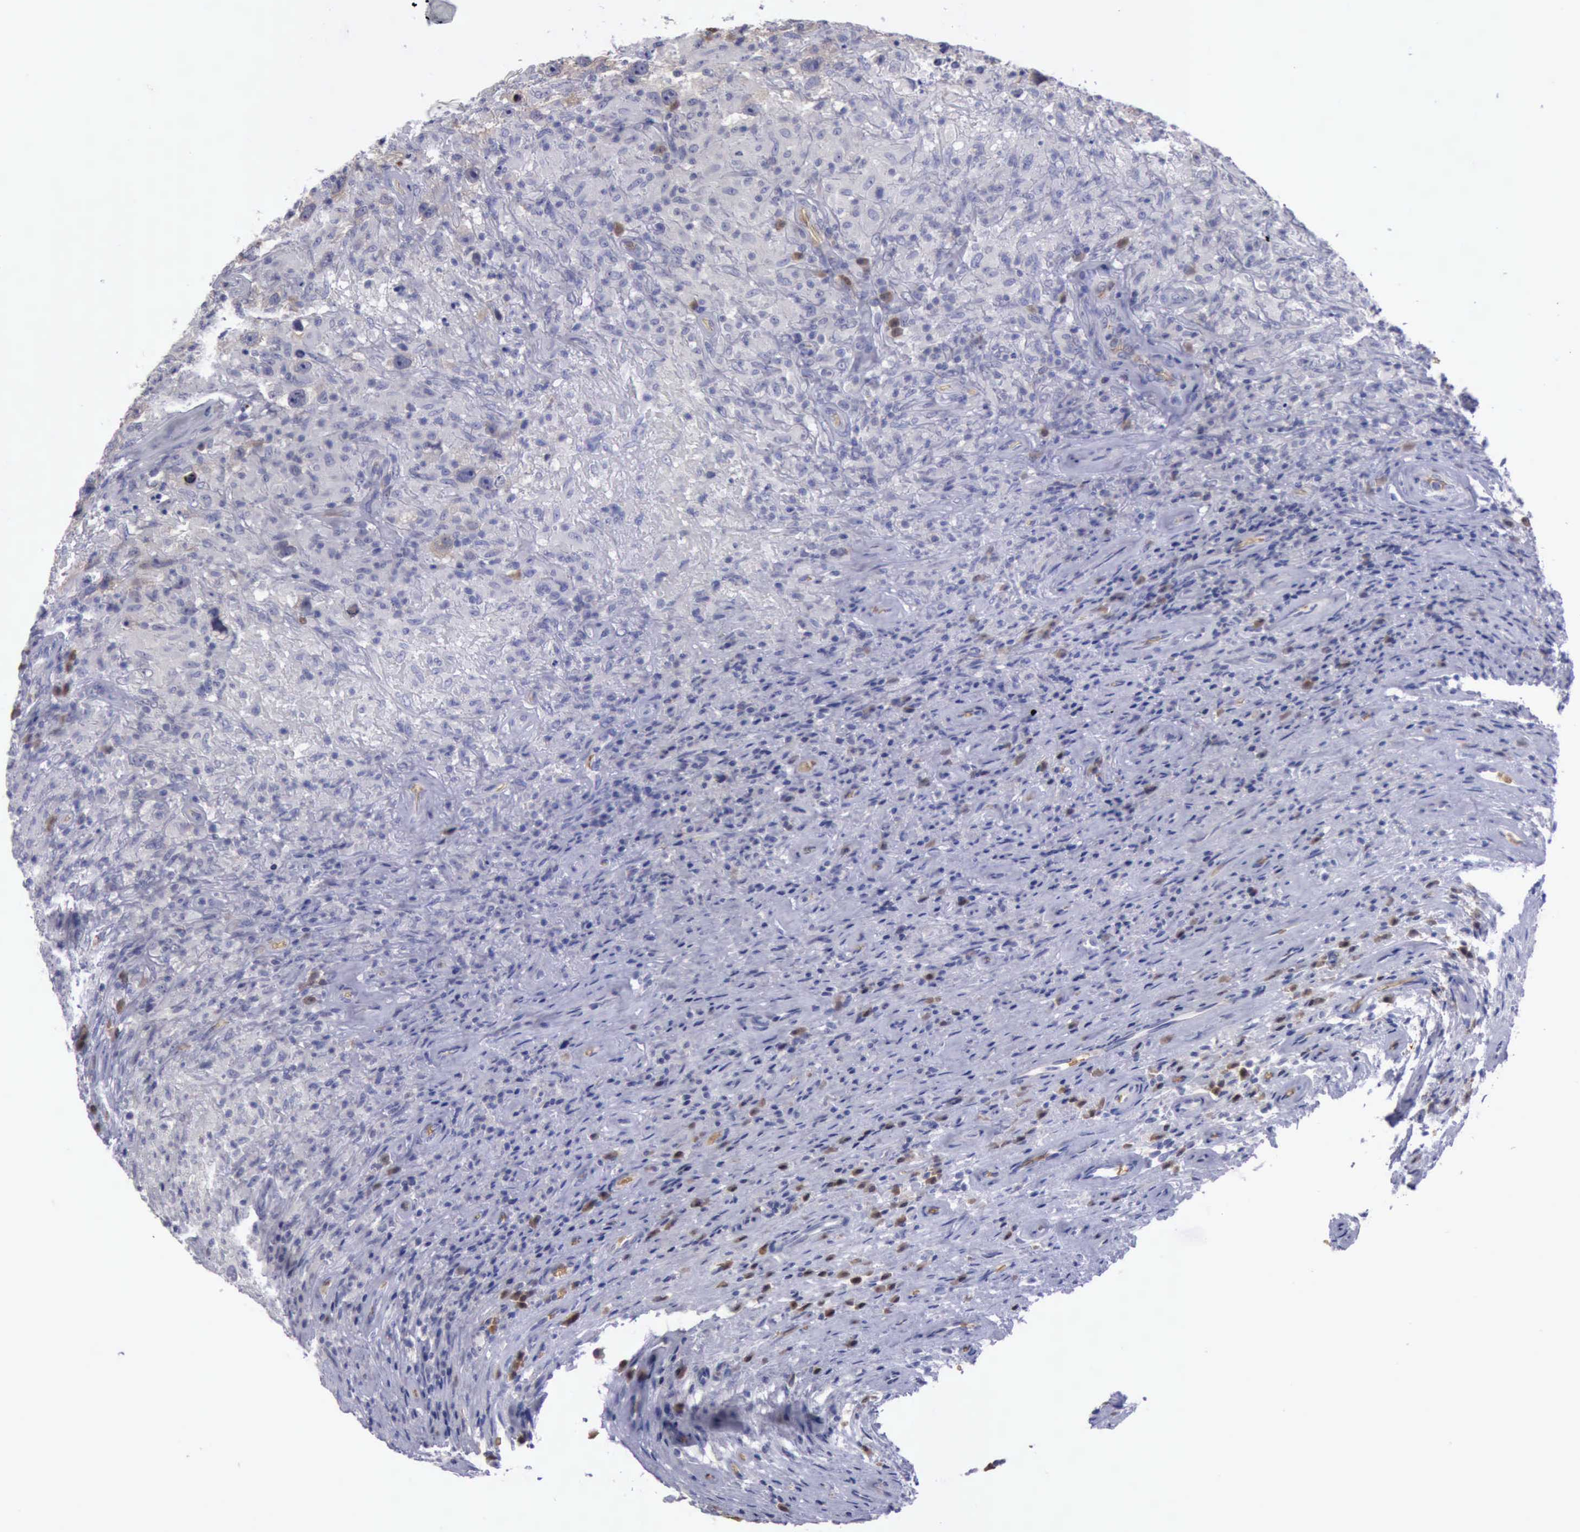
{"staining": {"intensity": "negative", "quantity": "none", "location": "none"}, "tissue": "testis cancer", "cell_type": "Tumor cells", "image_type": "cancer", "snomed": [{"axis": "morphology", "description": "Seminoma, NOS"}, {"axis": "topography", "description": "Testis"}], "caption": "Image shows no protein staining in tumor cells of seminoma (testis) tissue.", "gene": "CEP128", "patient": {"sex": "male", "age": 34}}